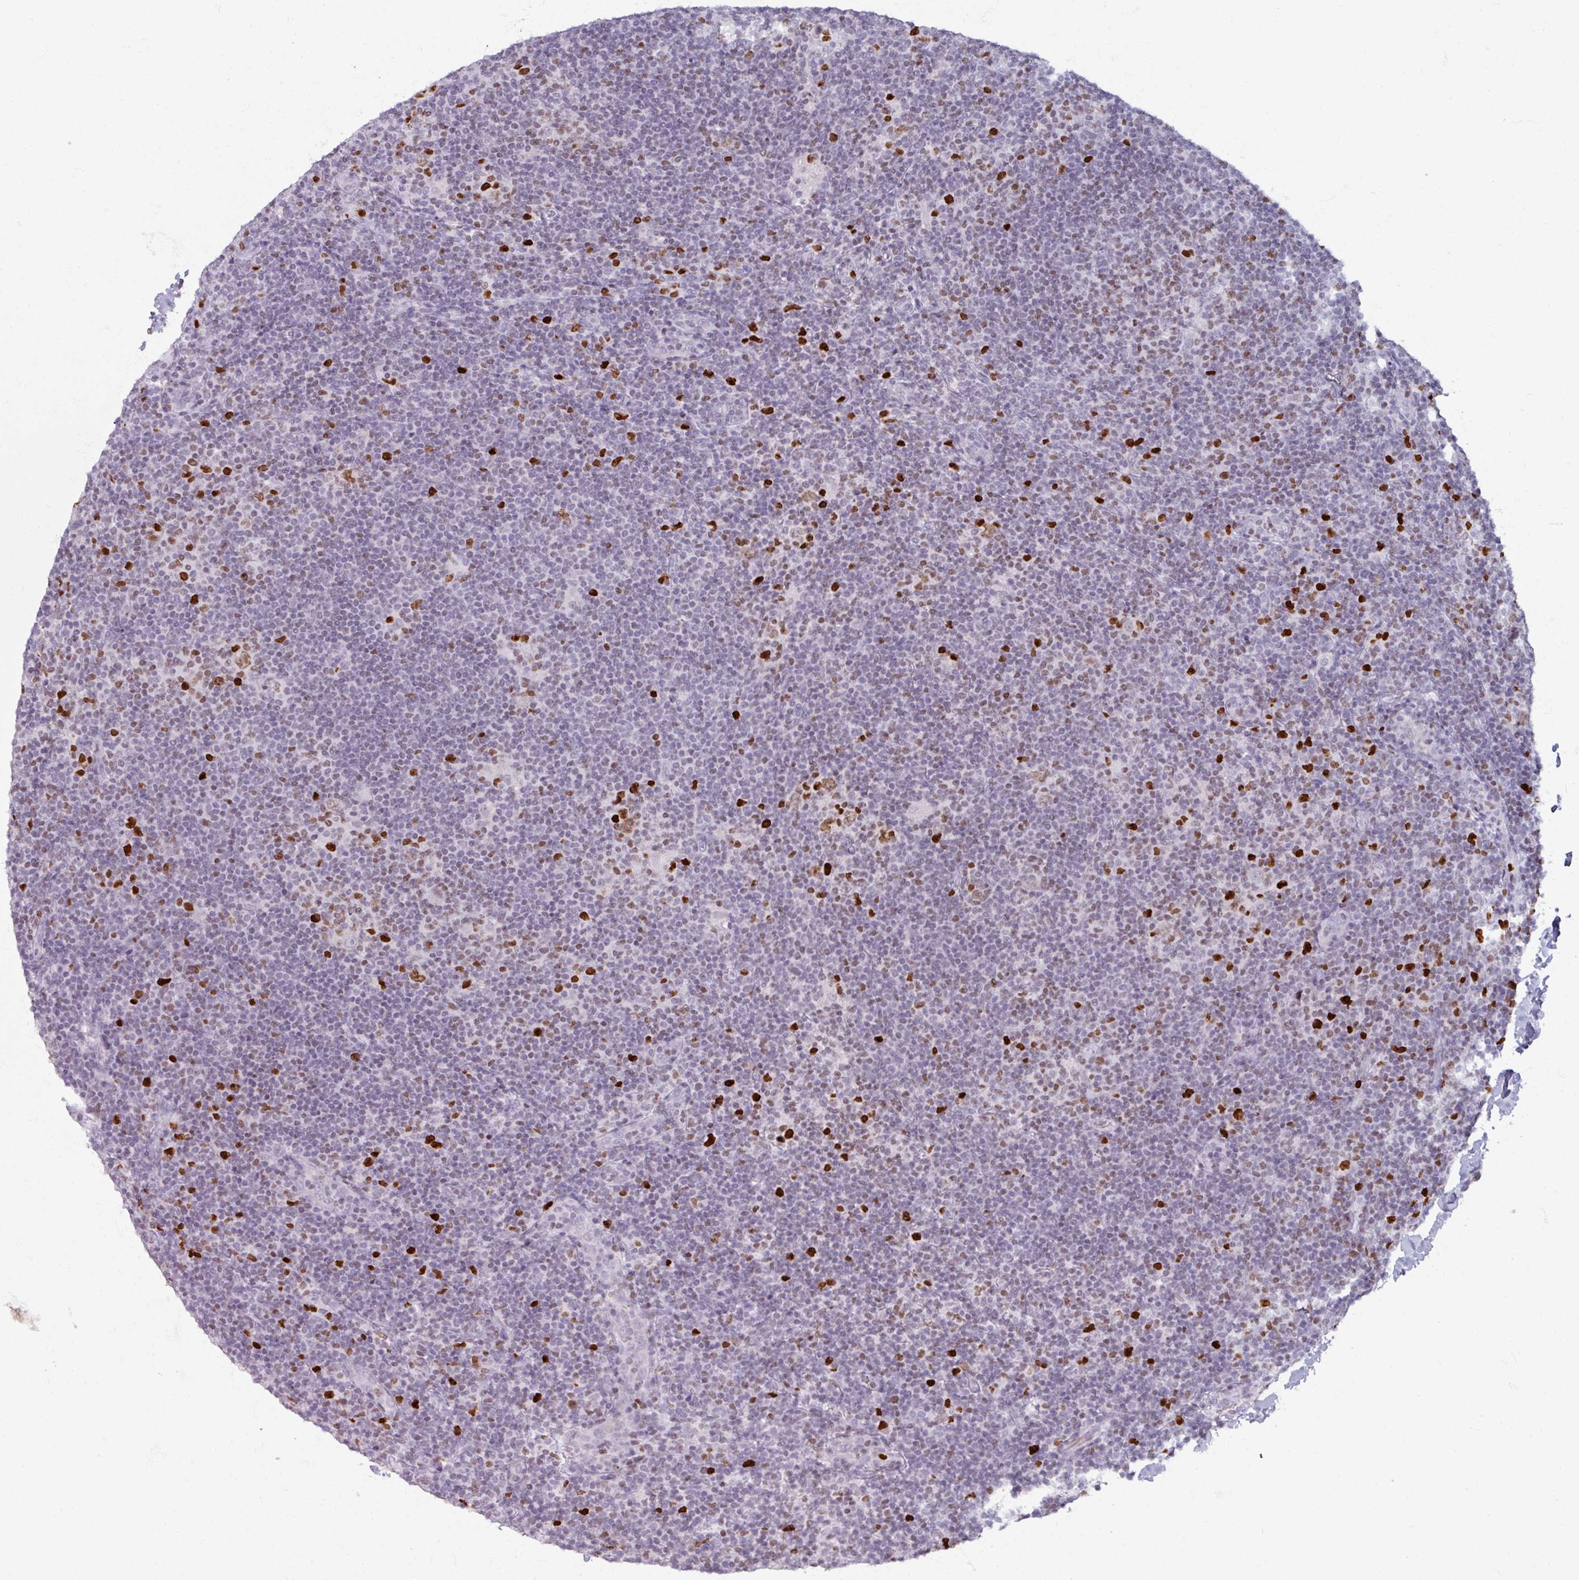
{"staining": {"intensity": "moderate", "quantity": ">75%", "location": "nuclear"}, "tissue": "lymphoma", "cell_type": "Tumor cells", "image_type": "cancer", "snomed": [{"axis": "morphology", "description": "Hodgkin's disease, NOS"}, {"axis": "topography", "description": "Lymph node"}], "caption": "Moderate nuclear positivity is appreciated in approximately >75% of tumor cells in Hodgkin's disease.", "gene": "ATAD2", "patient": {"sex": "female", "age": 57}}